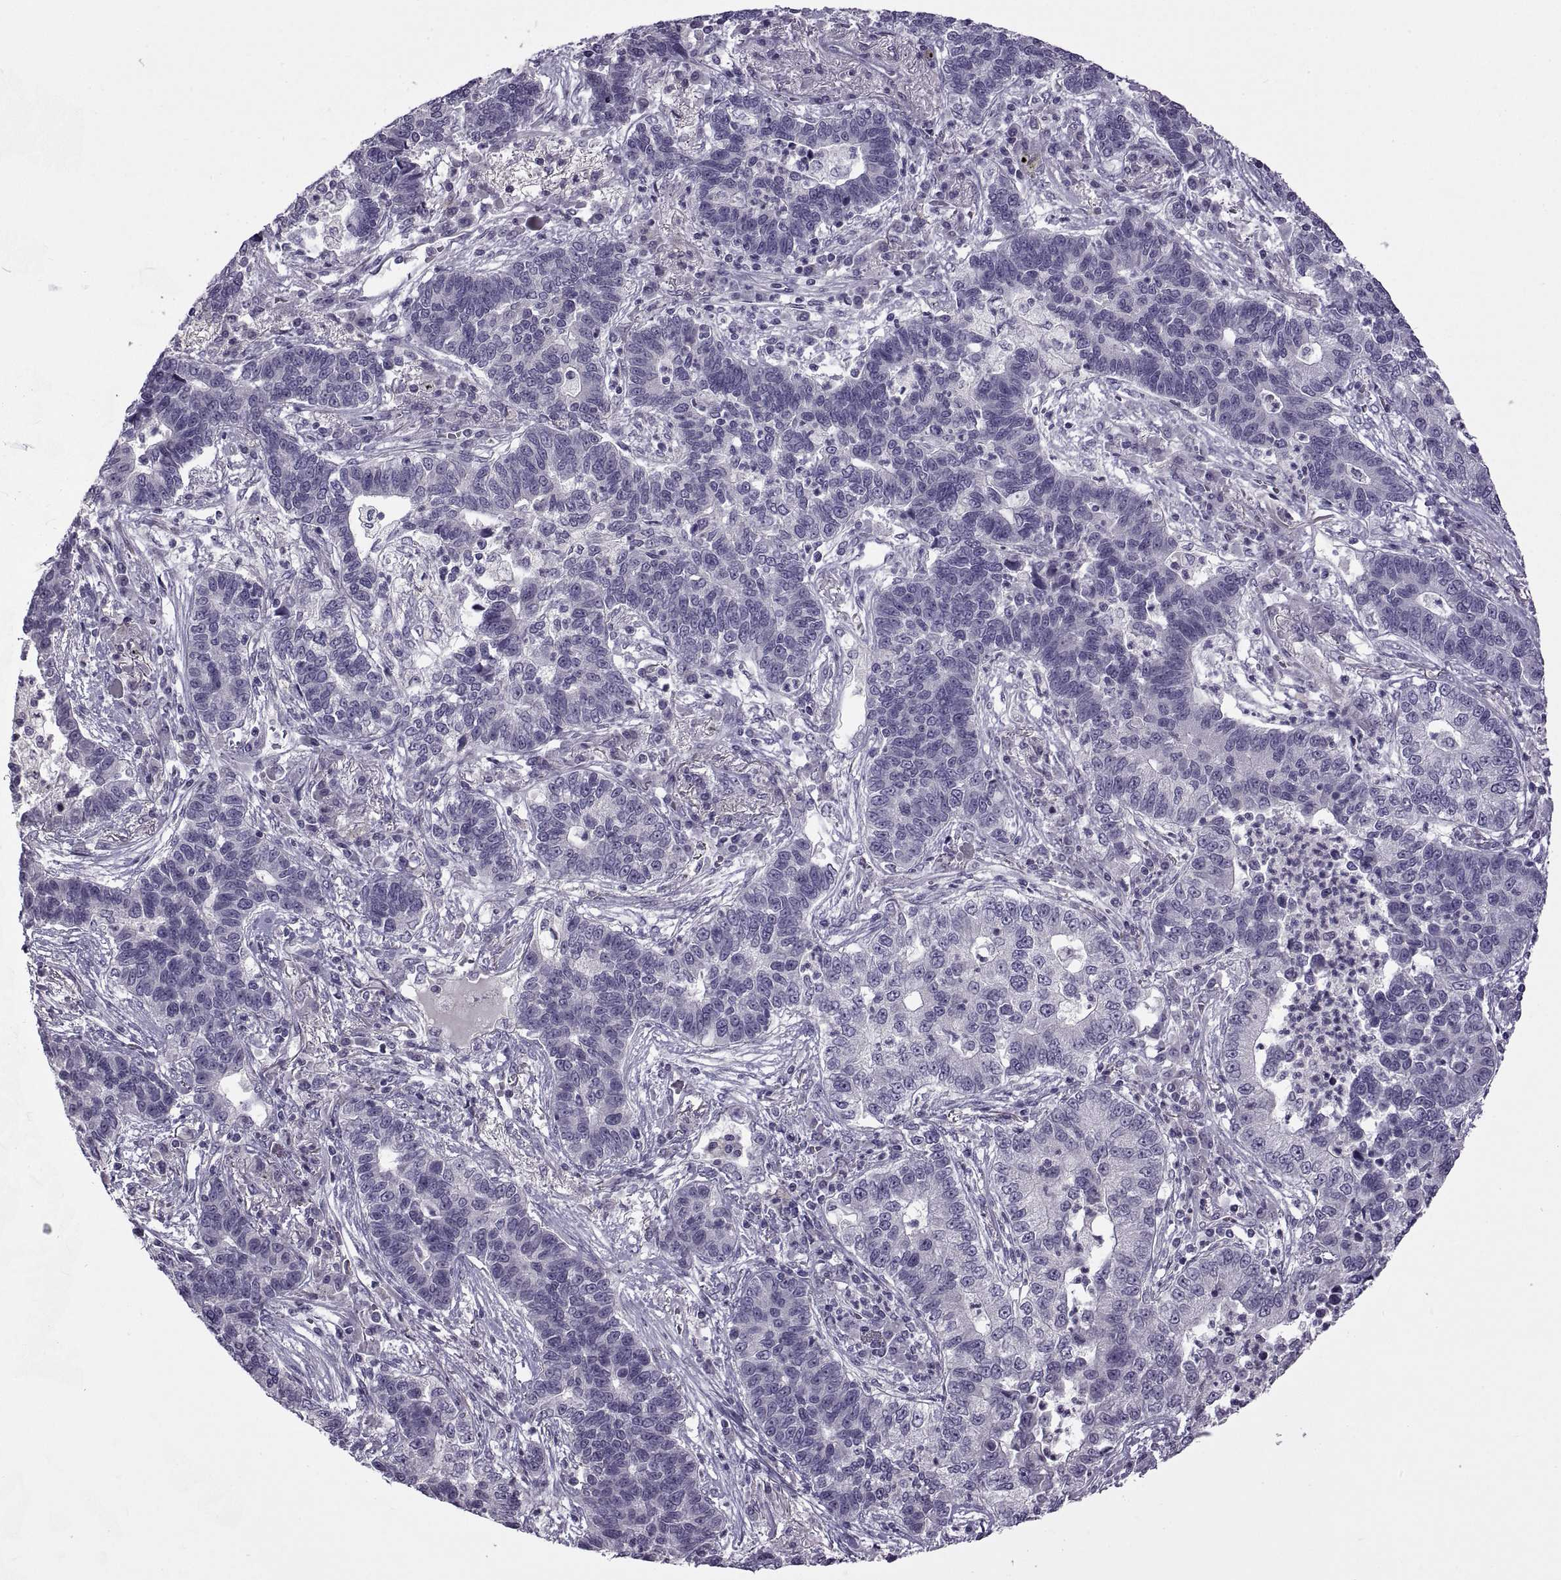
{"staining": {"intensity": "negative", "quantity": "none", "location": "none"}, "tissue": "lung cancer", "cell_type": "Tumor cells", "image_type": "cancer", "snomed": [{"axis": "morphology", "description": "Adenocarcinoma, NOS"}, {"axis": "topography", "description": "Lung"}], "caption": "Immunohistochemistry (IHC) of human adenocarcinoma (lung) exhibits no positivity in tumor cells.", "gene": "BSPH1", "patient": {"sex": "female", "age": 57}}